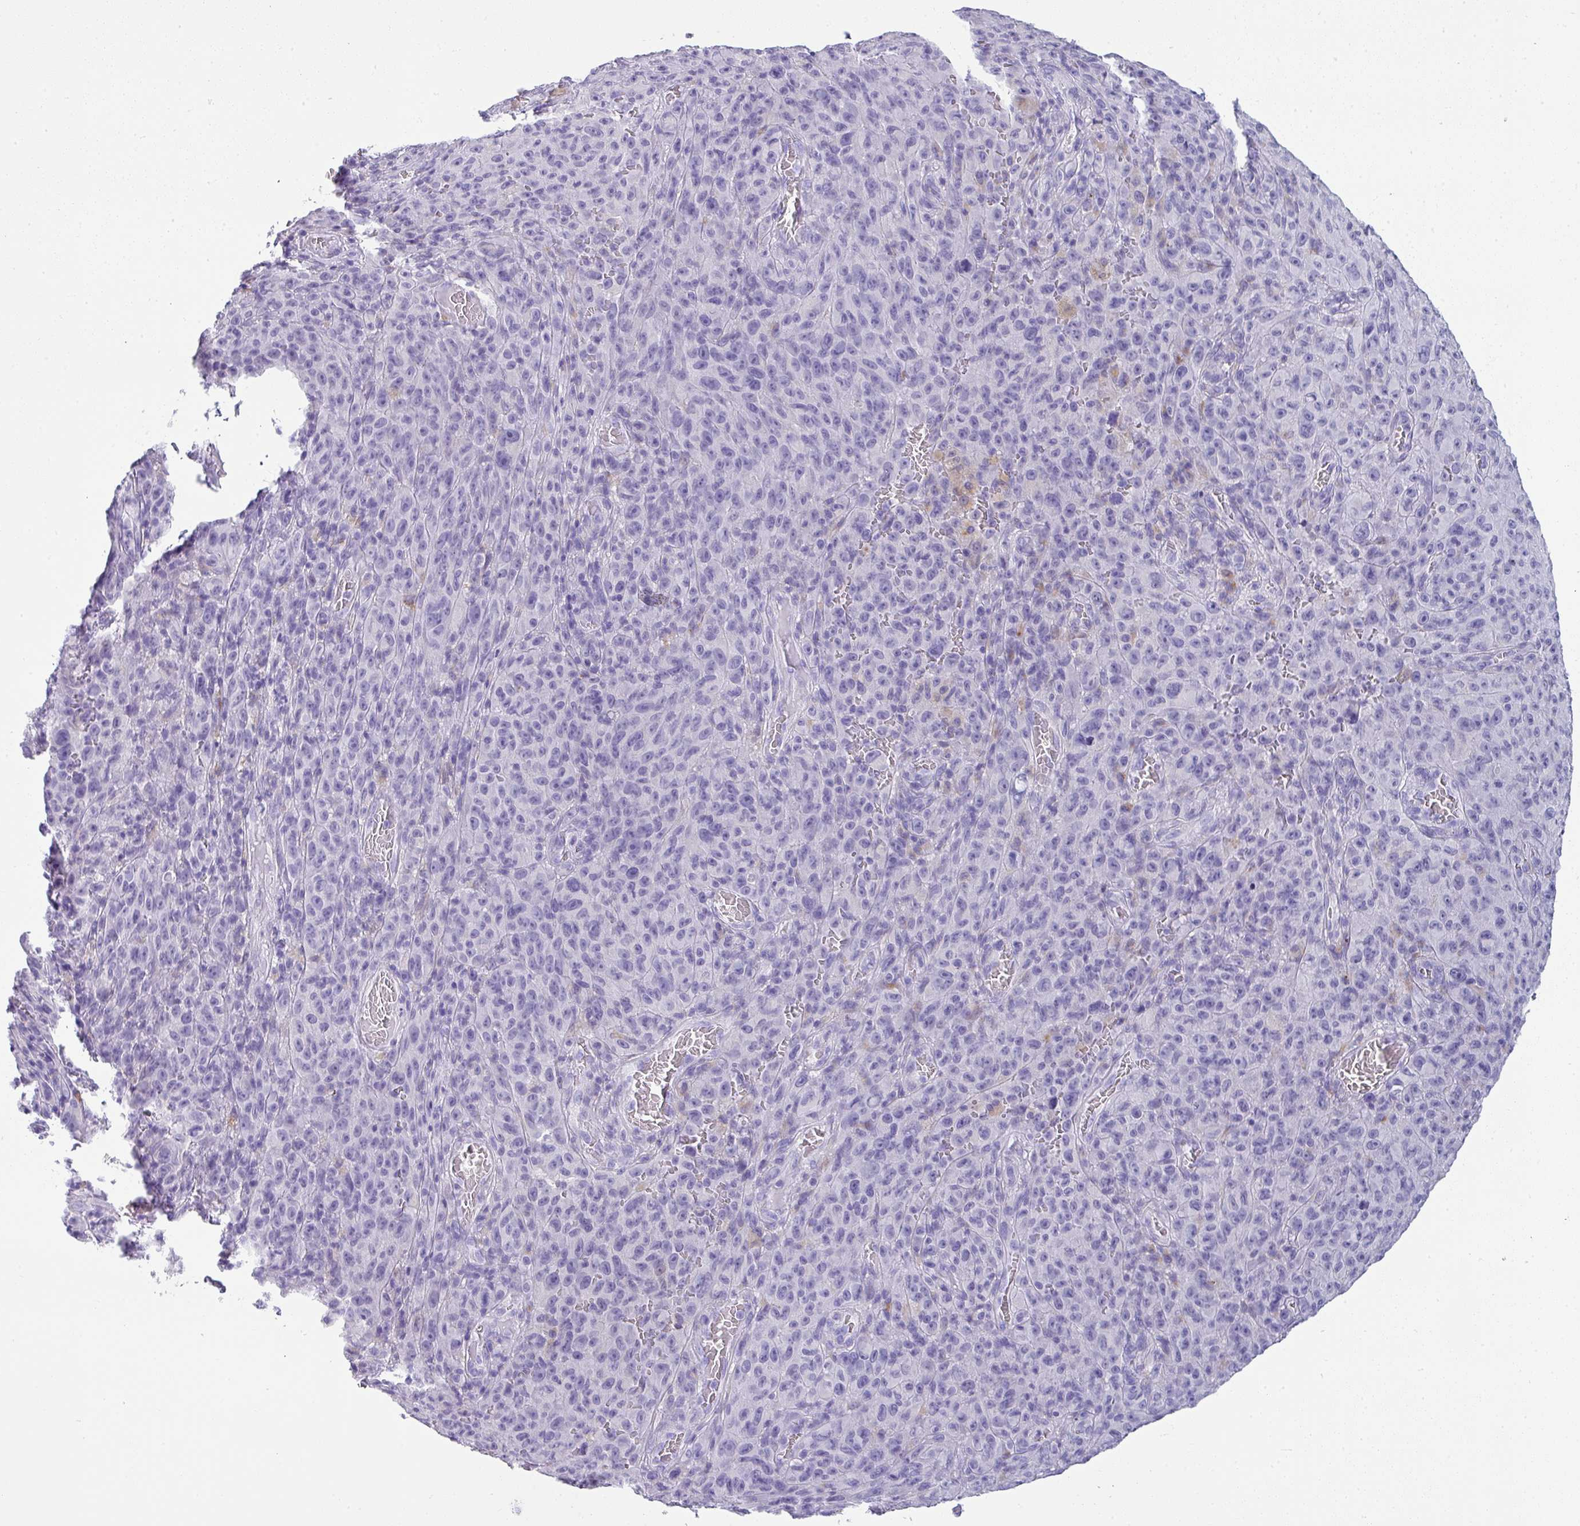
{"staining": {"intensity": "negative", "quantity": "none", "location": "none"}, "tissue": "melanoma", "cell_type": "Tumor cells", "image_type": "cancer", "snomed": [{"axis": "morphology", "description": "Malignant melanoma, NOS"}, {"axis": "topography", "description": "Skin"}], "caption": "Immunohistochemical staining of human malignant melanoma displays no significant staining in tumor cells.", "gene": "ZNF568", "patient": {"sex": "female", "age": 82}}